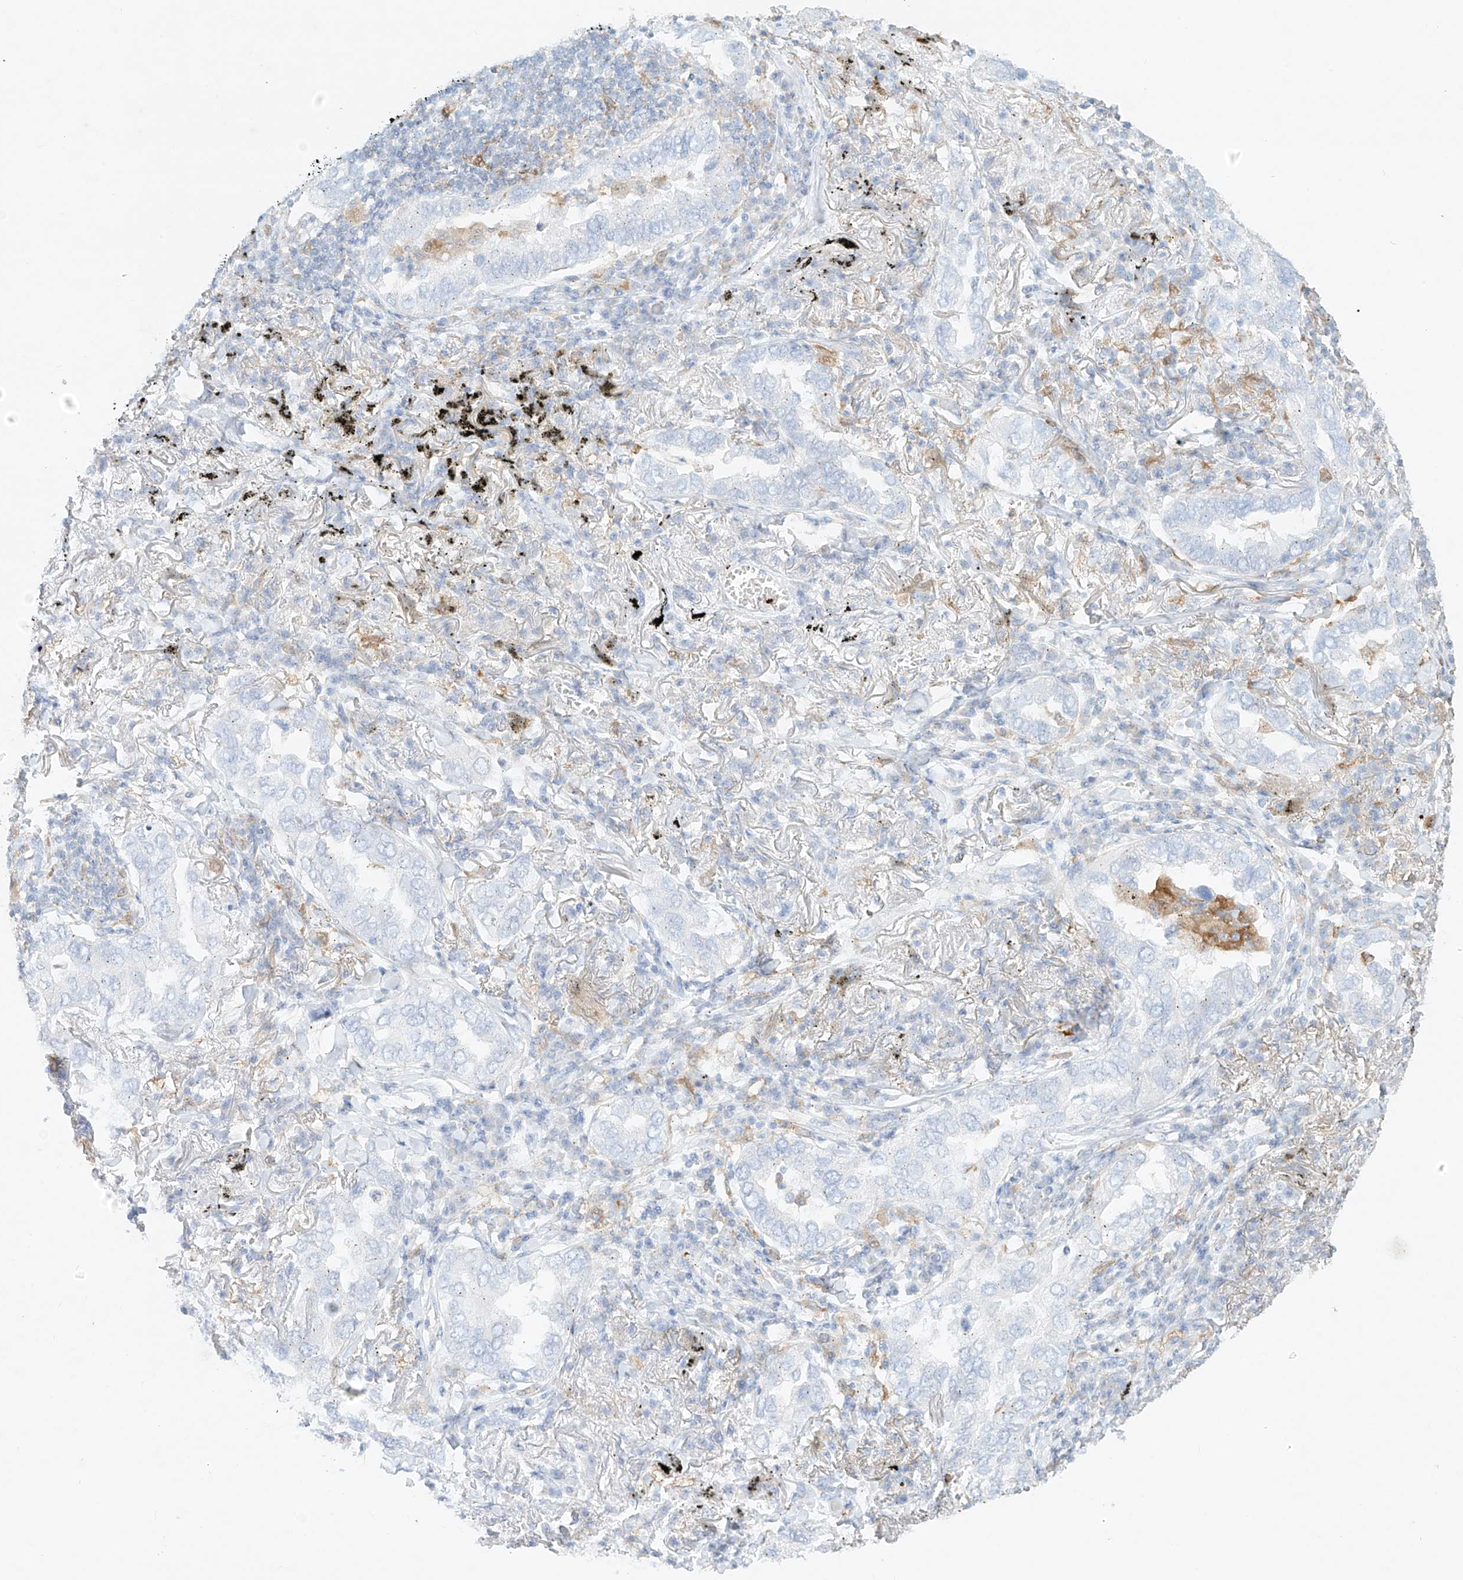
{"staining": {"intensity": "negative", "quantity": "none", "location": "none"}, "tissue": "lung cancer", "cell_type": "Tumor cells", "image_type": "cancer", "snomed": [{"axis": "morphology", "description": "Adenocarcinoma, NOS"}, {"axis": "topography", "description": "Lung"}], "caption": "Protein analysis of lung adenocarcinoma demonstrates no significant expression in tumor cells.", "gene": "PLEK", "patient": {"sex": "male", "age": 65}}